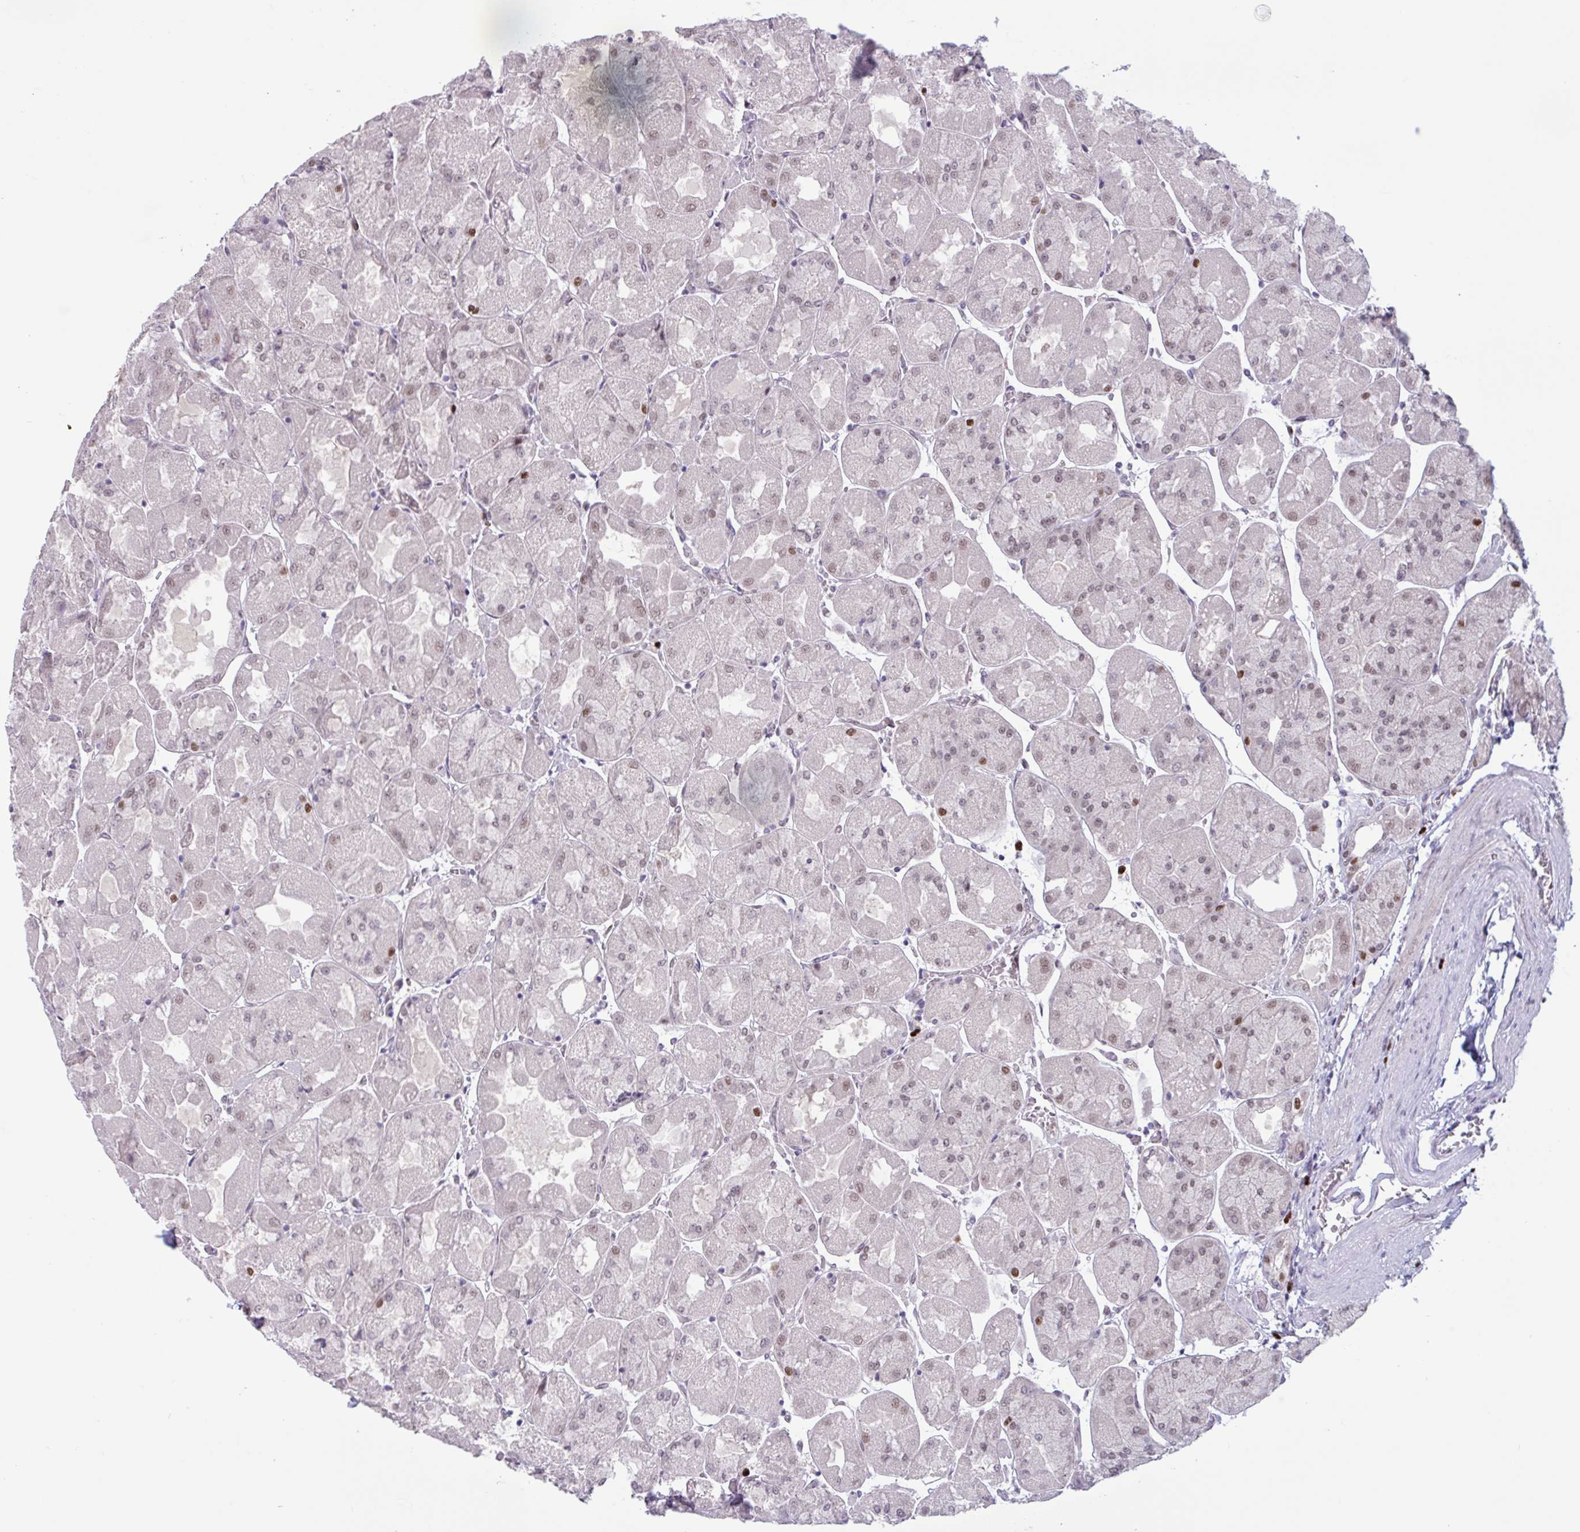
{"staining": {"intensity": "moderate", "quantity": "25%-75%", "location": "nuclear"}, "tissue": "stomach", "cell_type": "Glandular cells", "image_type": "normal", "snomed": [{"axis": "morphology", "description": "Normal tissue, NOS"}, {"axis": "topography", "description": "Stomach"}], "caption": "Protein expression analysis of benign human stomach reveals moderate nuclear staining in approximately 25%-75% of glandular cells. (DAB IHC, brown staining for protein, blue staining for nuclei).", "gene": "PRMT6", "patient": {"sex": "female", "age": 61}}